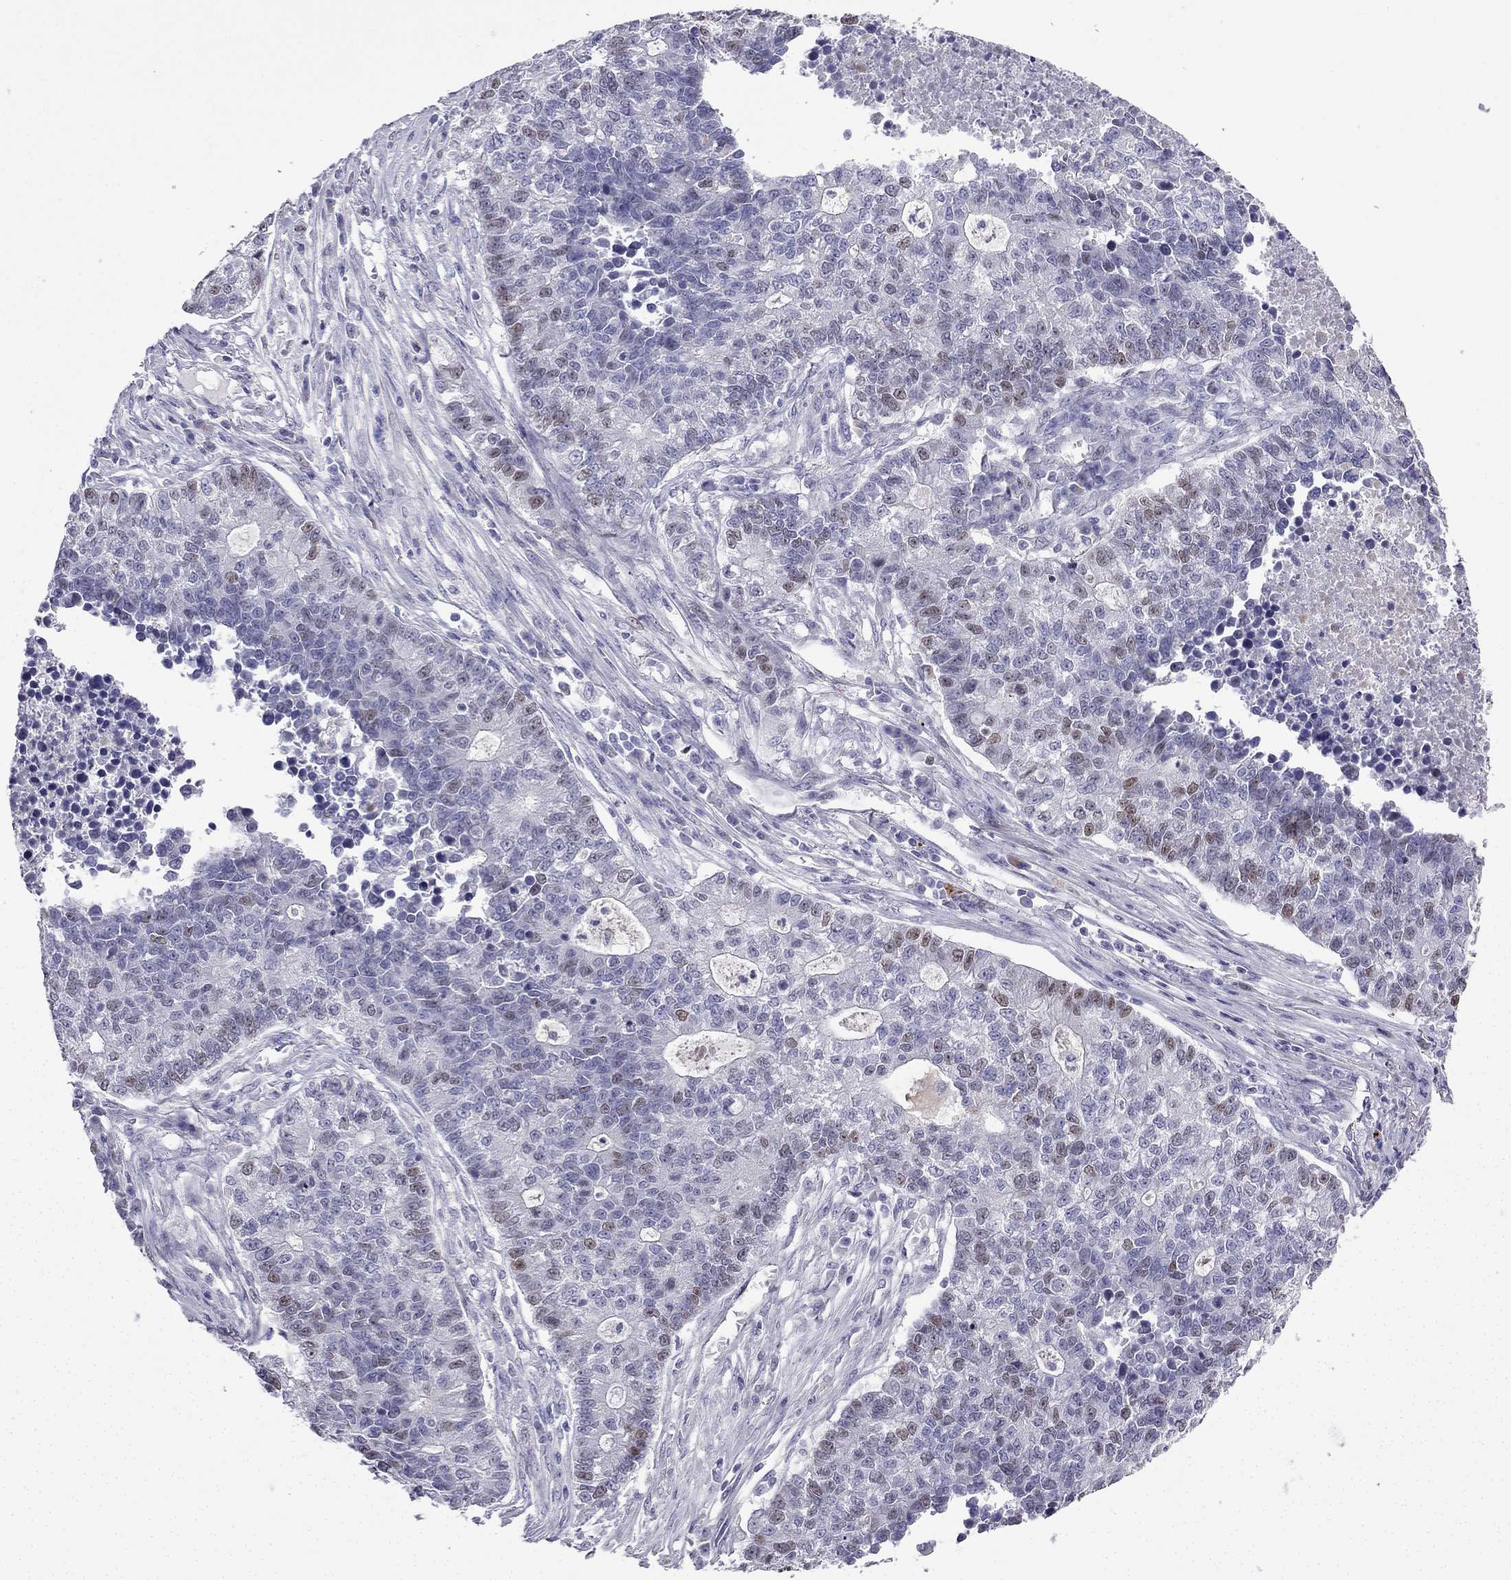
{"staining": {"intensity": "weak", "quantity": "<25%", "location": "nuclear"}, "tissue": "lung cancer", "cell_type": "Tumor cells", "image_type": "cancer", "snomed": [{"axis": "morphology", "description": "Adenocarcinoma, NOS"}, {"axis": "topography", "description": "Lung"}], "caption": "A high-resolution histopathology image shows IHC staining of adenocarcinoma (lung), which shows no significant staining in tumor cells.", "gene": "UHRF1", "patient": {"sex": "male", "age": 57}}